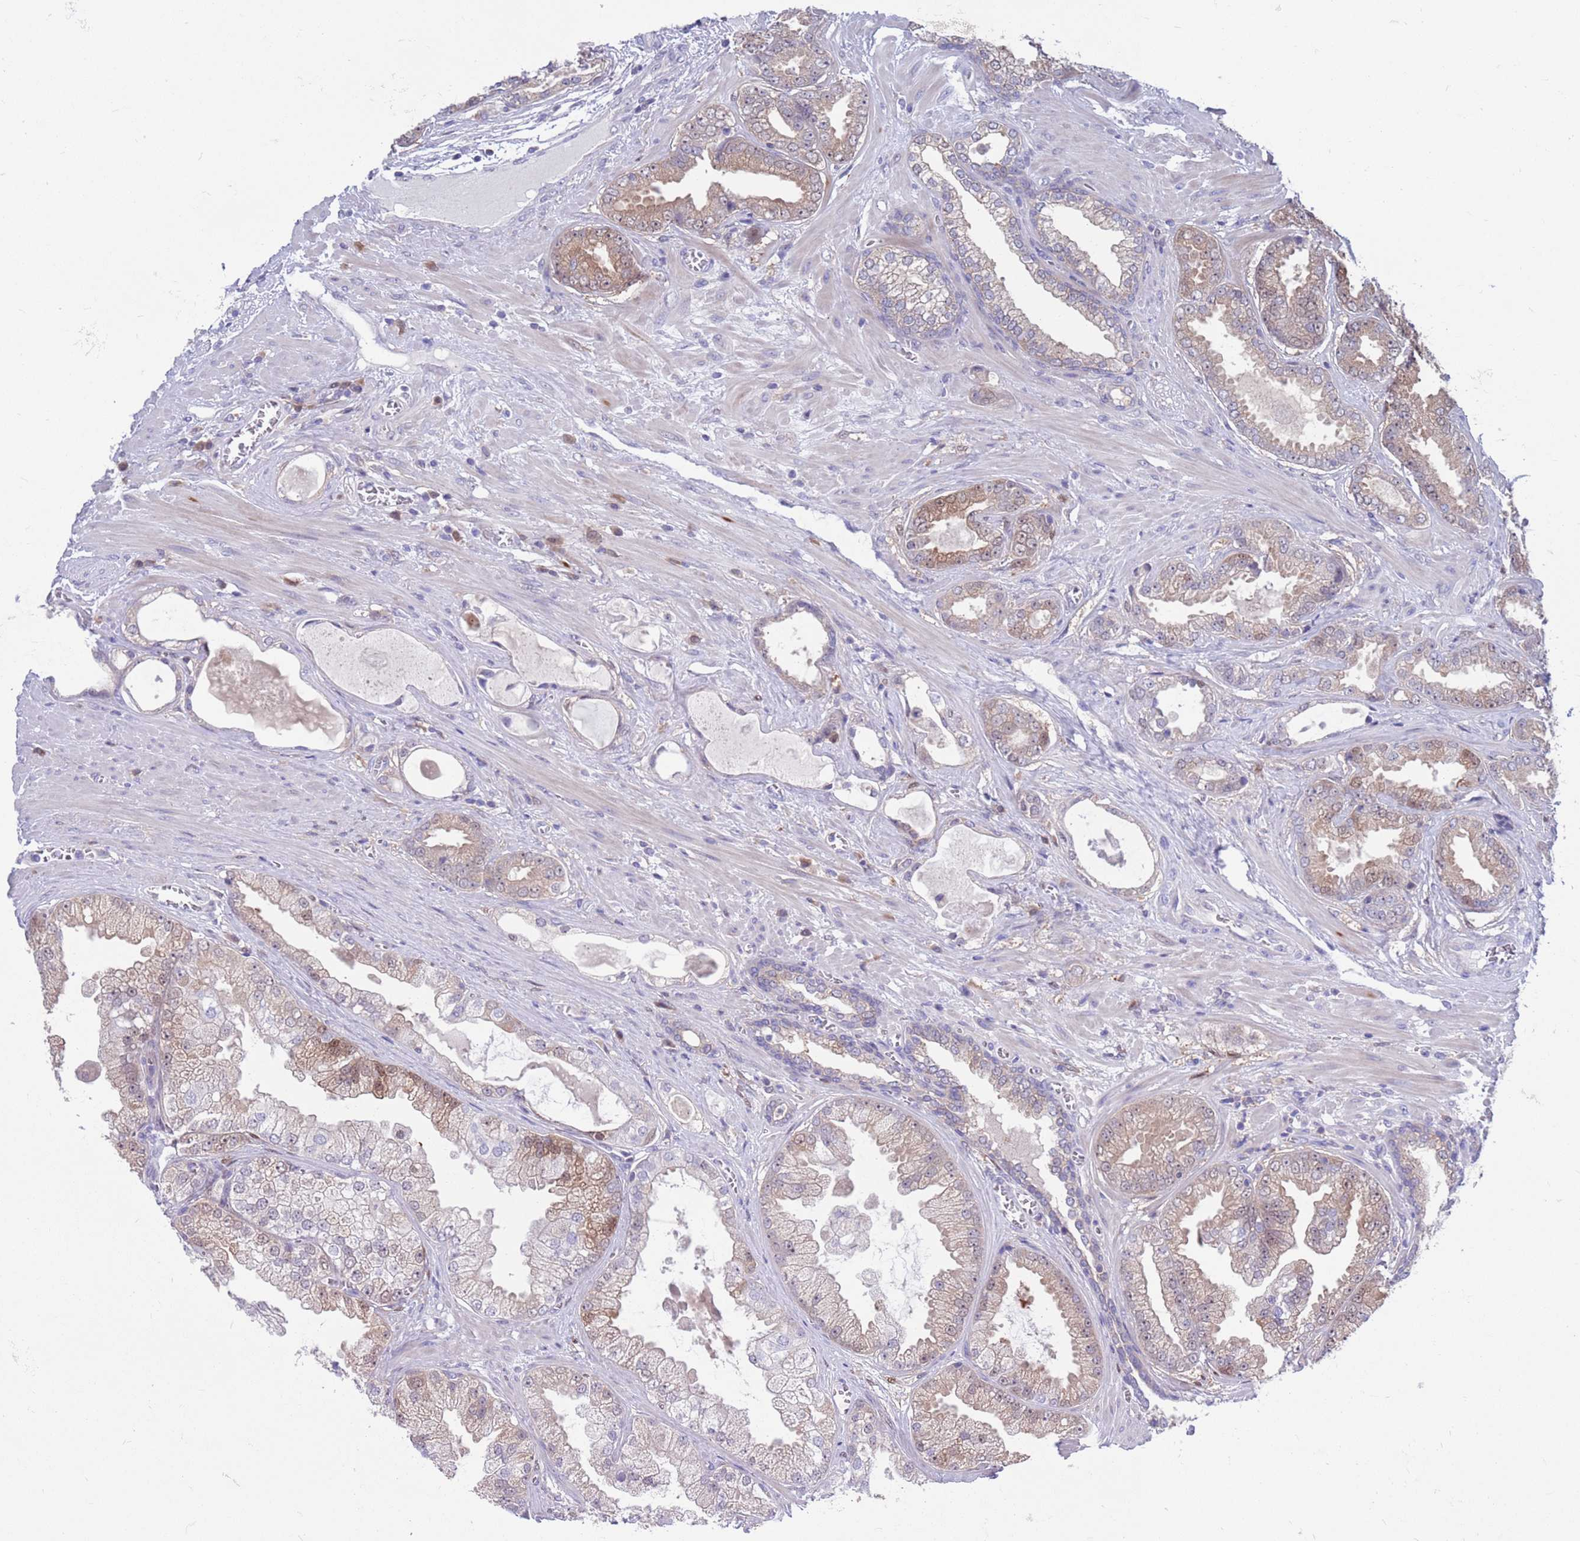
{"staining": {"intensity": "moderate", "quantity": "<25%", "location": "cytoplasmic/membranous,nuclear"}, "tissue": "prostate cancer", "cell_type": "Tumor cells", "image_type": "cancer", "snomed": [{"axis": "morphology", "description": "Adenocarcinoma, Low grade"}, {"axis": "topography", "description": "Prostate"}], "caption": "Prostate cancer (low-grade adenocarcinoma) was stained to show a protein in brown. There is low levels of moderate cytoplasmic/membranous and nuclear positivity in about <25% of tumor cells. (Brightfield microscopy of DAB IHC at high magnification).", "gene": "KLHL29", "patient": {"sex": "male", "age": 57}}